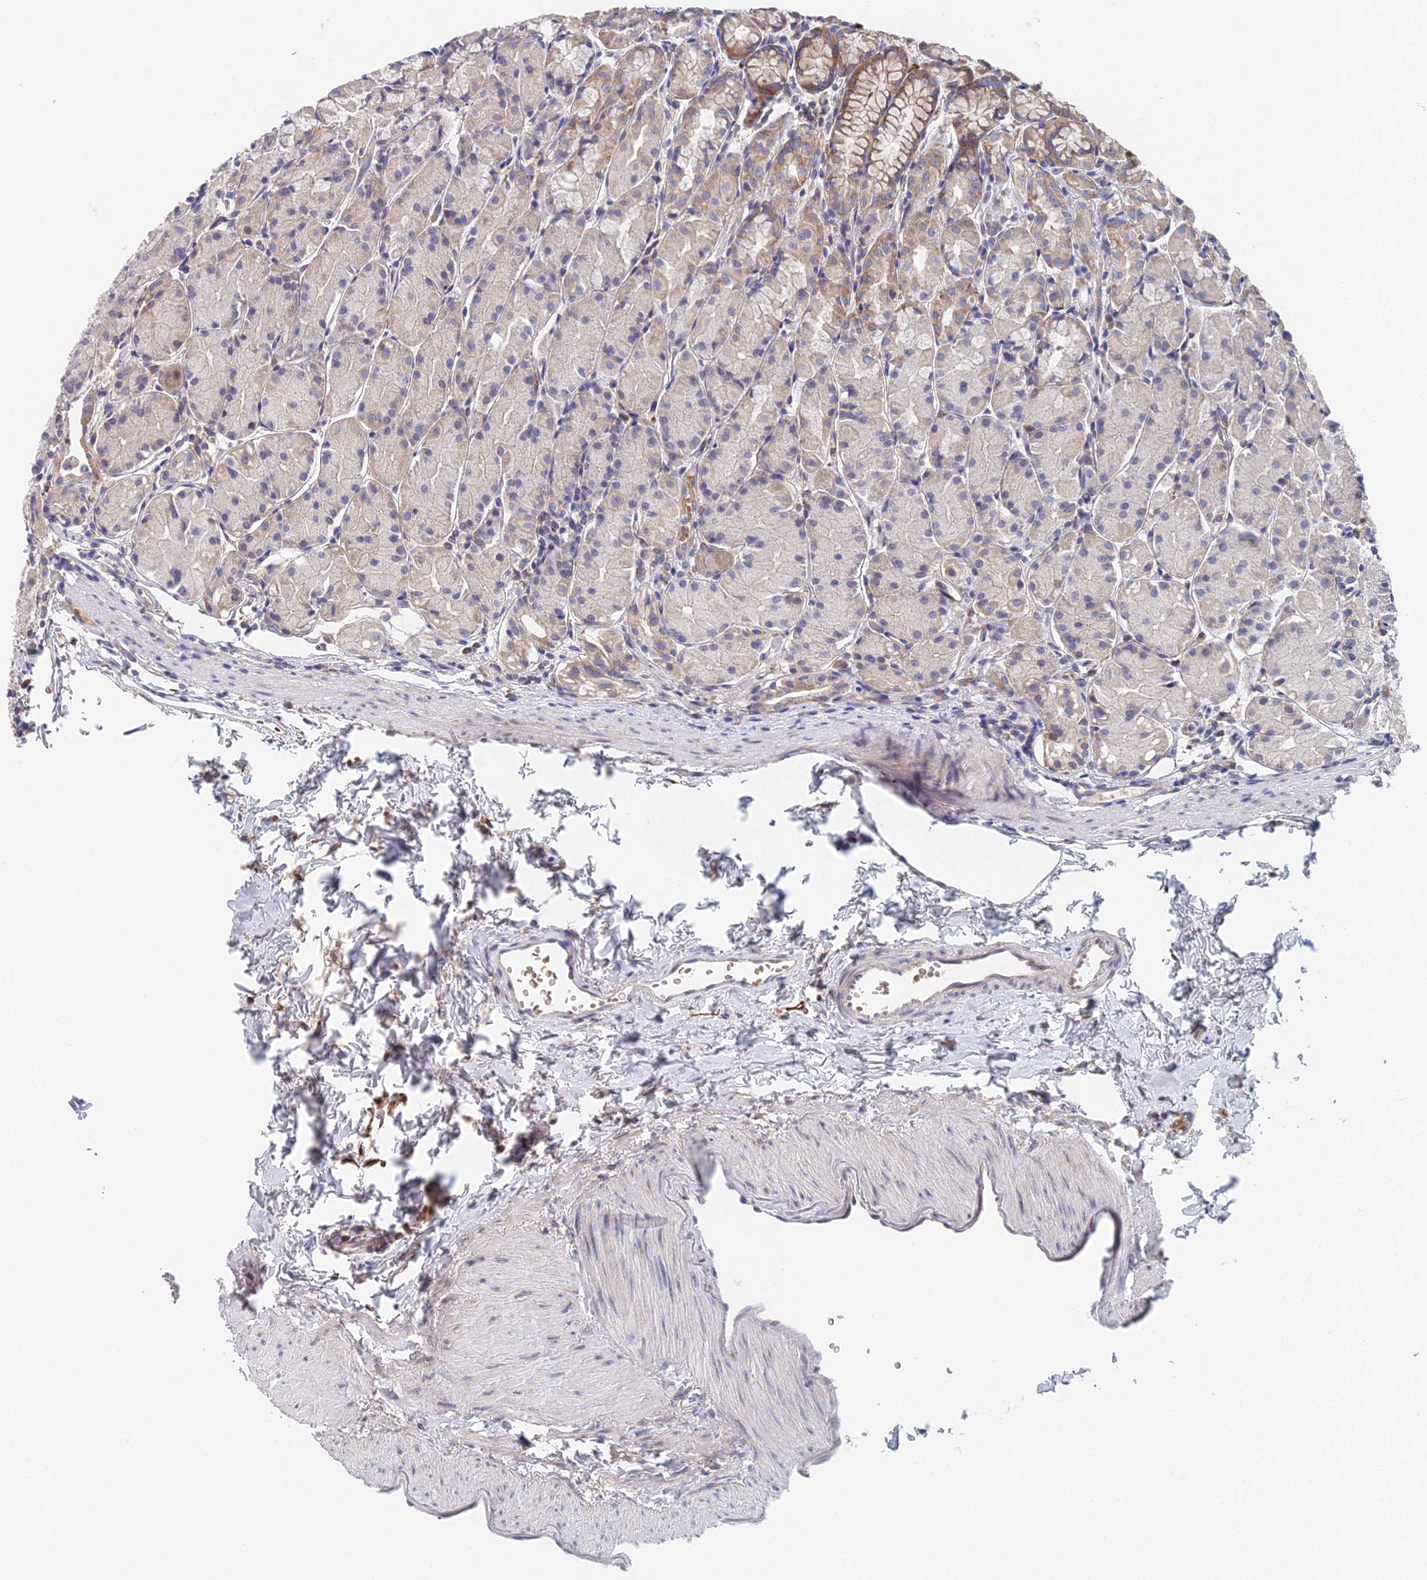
{"staining": {"intensity": "moderate", "quantity": "<25%", "location": "cytoplasmic/membranous"}, "tissue": "stomach", "cell_type": "Glandular cells", "image_type": "normal", "snomed": [{"axis": "morphology", "description": "Normal tissue, NOS"}, {"axis": "topography", "description": "Stomach, upper"}], "caption": "A photomicrograph of stomach stained for a protein reveals moderate cytoplasmic/membranous brown staining in glandular cells.", "gene": "ELOF1", "patient": {"sex": "male", "age": 47}}